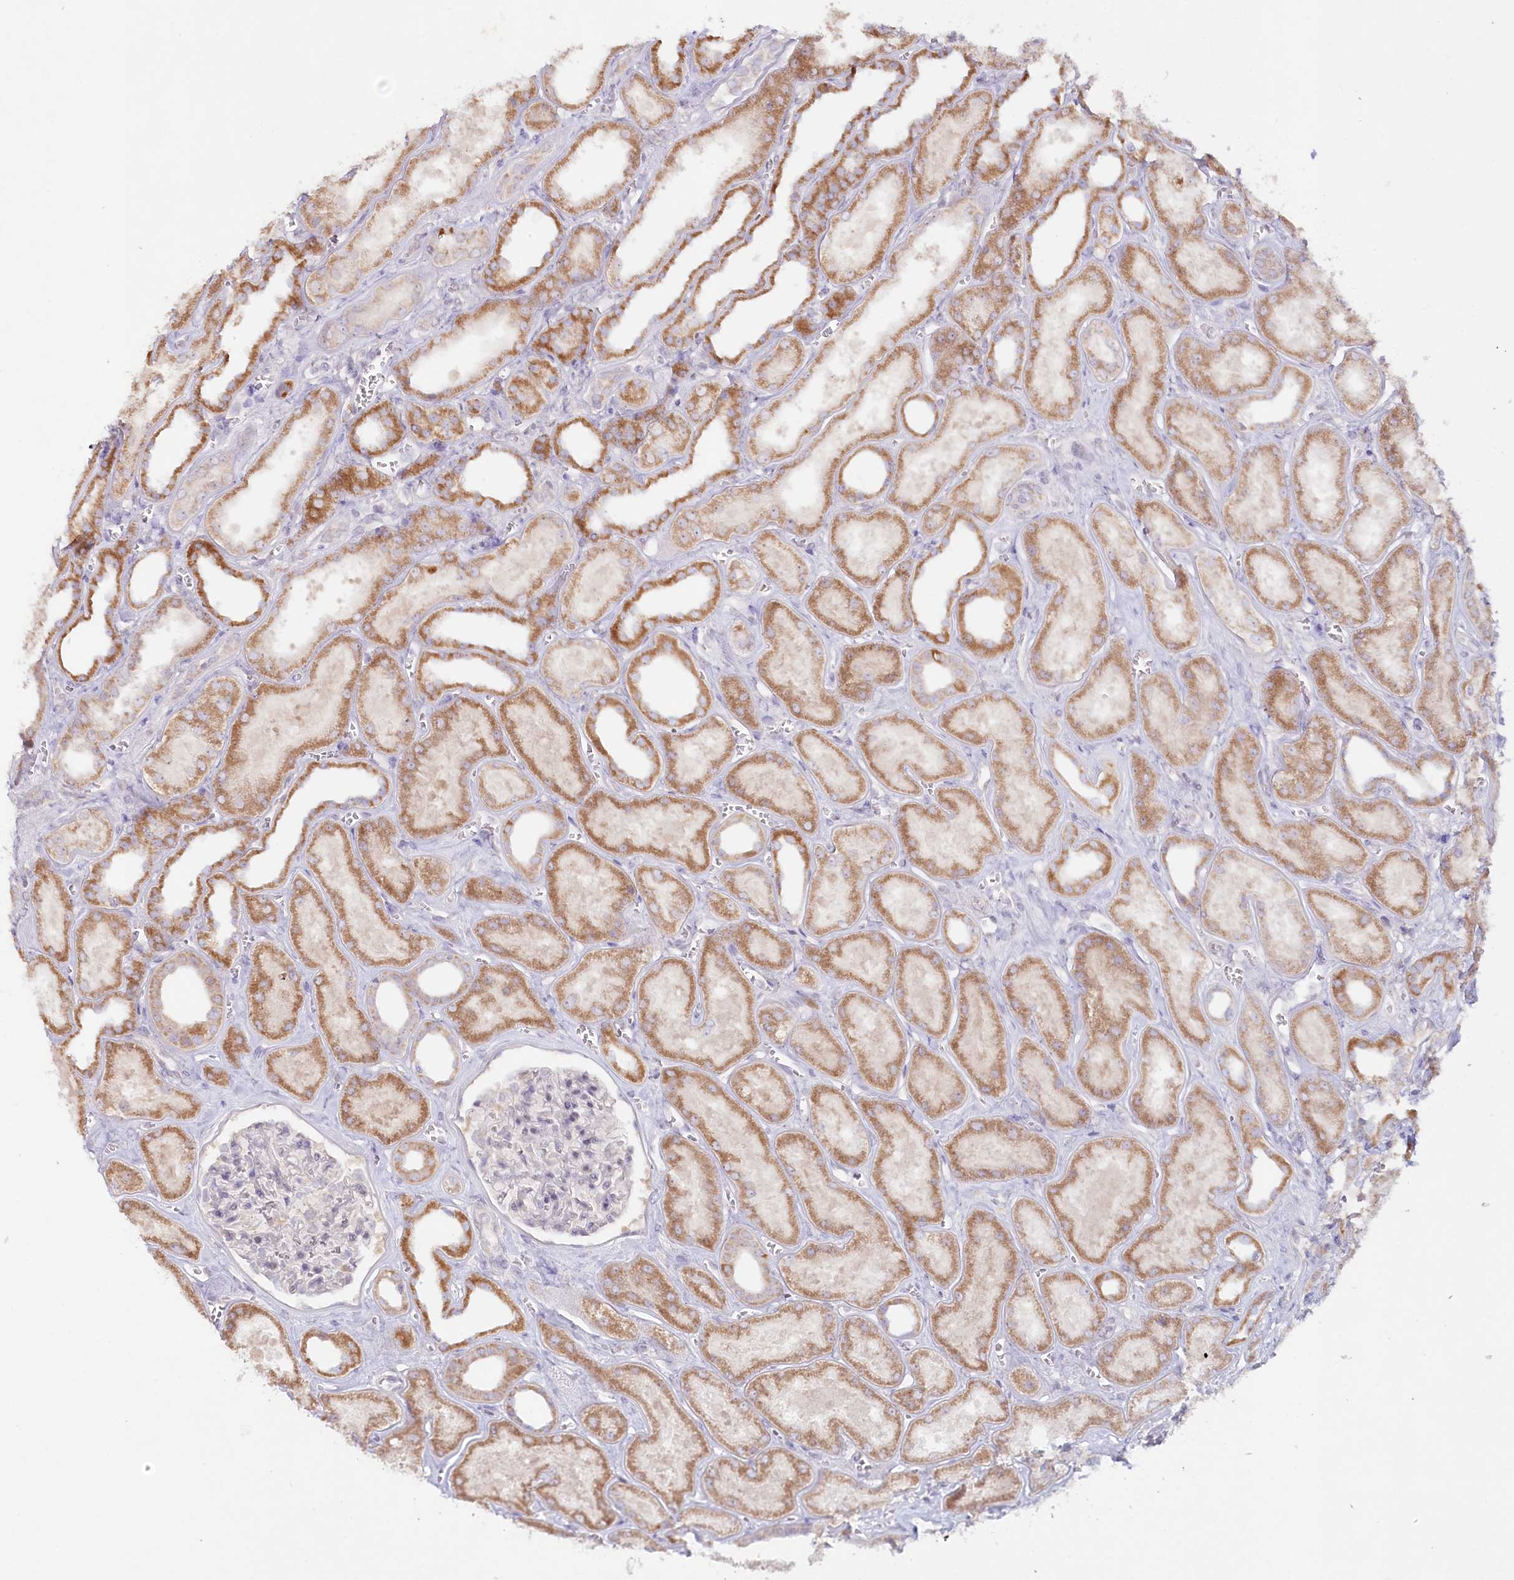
{"staining": {"intensity": "negative", "quantity": "none", "location": "none"}, "tissue": "kidney", "cell_type": "Cells in glomeruli", "image_type": "normal", "snomed": [{"axis": "morphology", "description": "Normal tissue, NOS"}, {"axis": "morphology", "description": "Adenocarcinoma, NOS"}, {"axis": "topography", "description": "Kidney"}], "caption": "DAB (3,3'-diaminobenzidine) immunohistochemical staining of benign human kidney demonstrates no significant staining in cells in glomeruli.", "gene": "PSAPL1", "patient": {"sex": "female", "age": 68}}